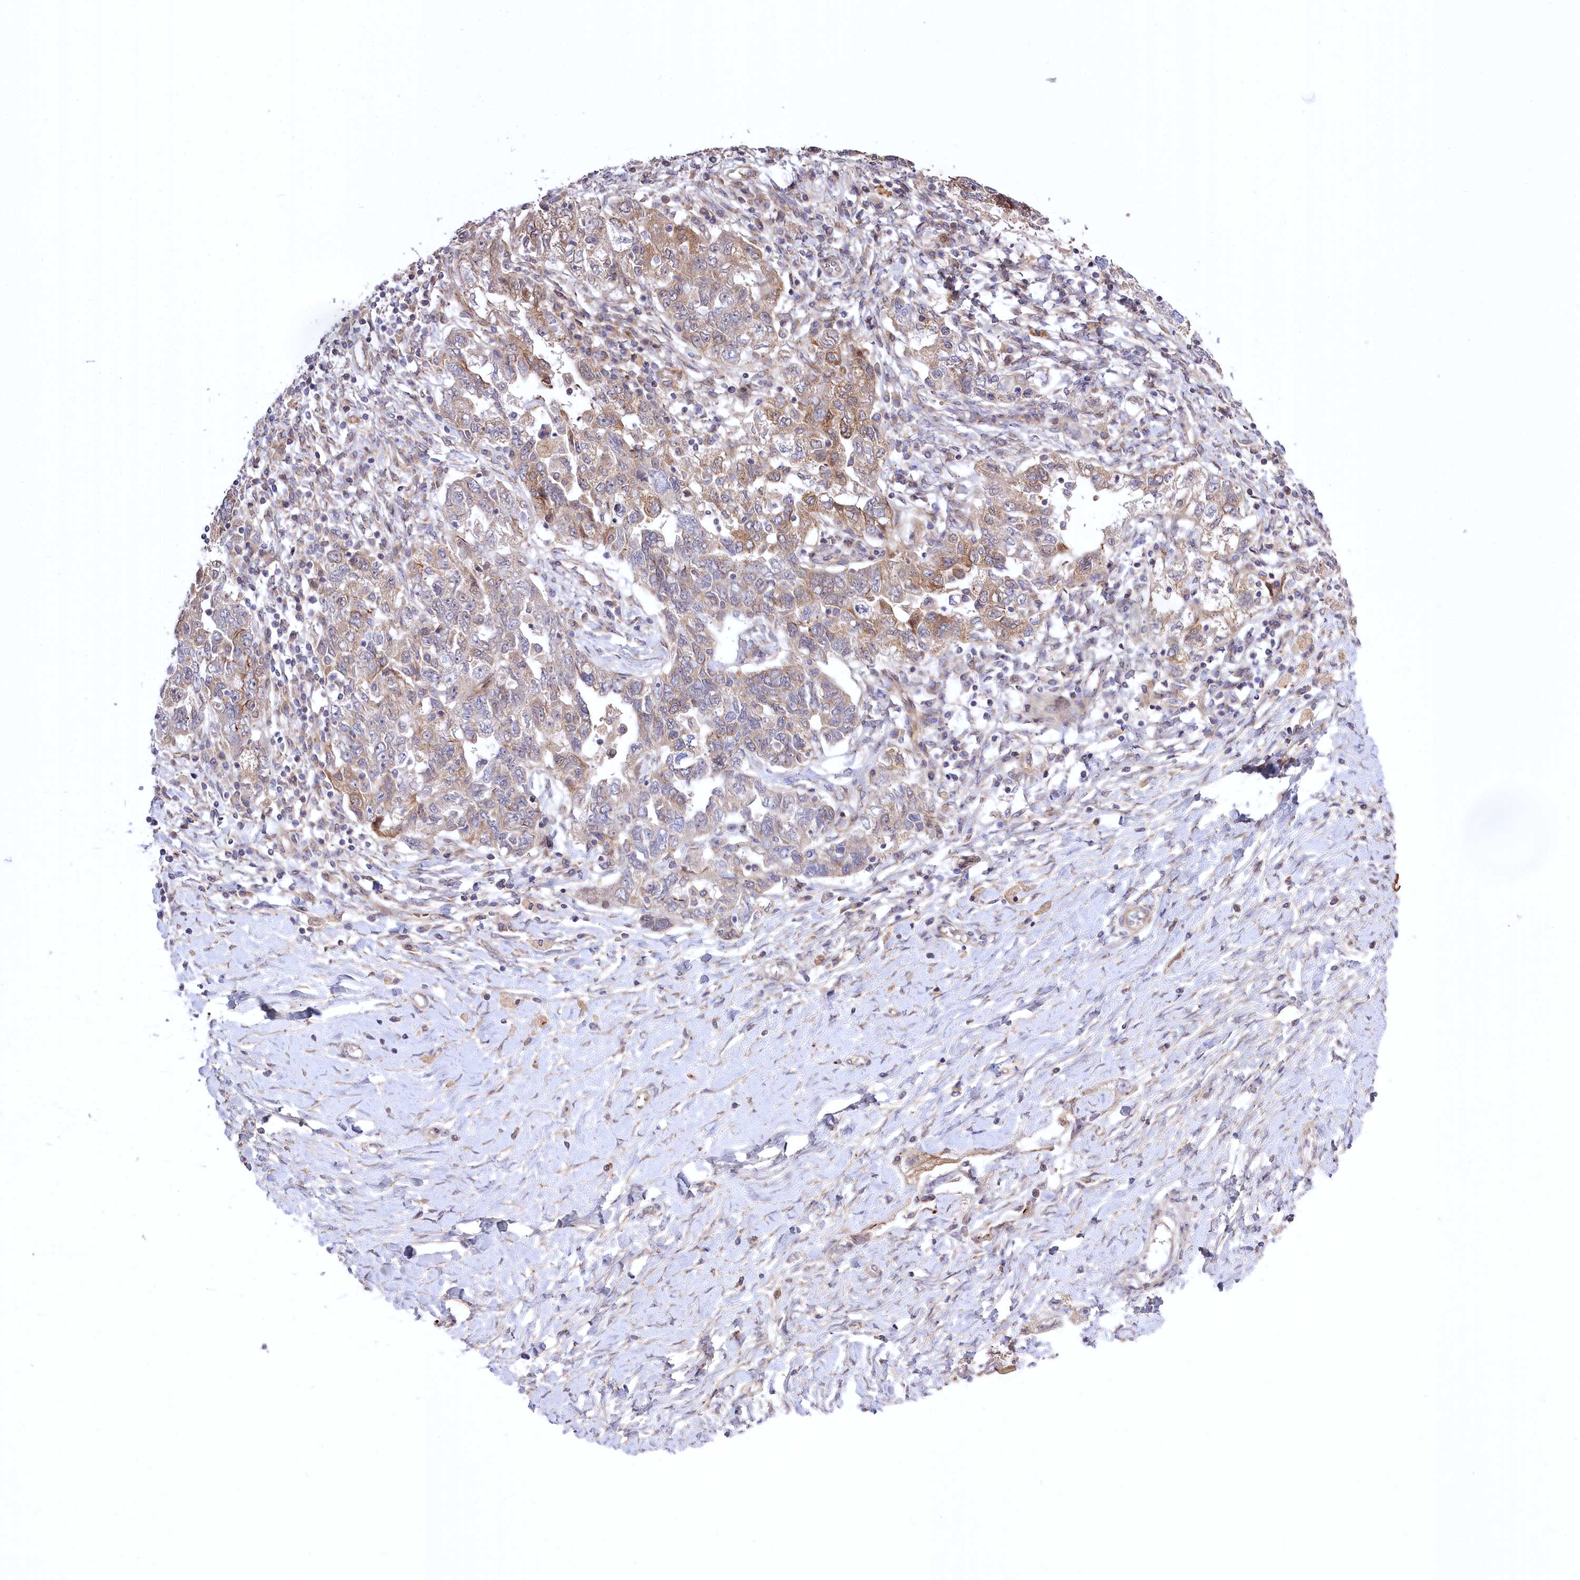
{"staining": {"intensity": "moderate", "quantity": "25%-75%", "location": "cytoplasmic/membranous"}, "tissue": "ovarian cancer", "cell_type": "Tumor cells", "image_type": "cancer", "snomed": [{"axis": "morphology", "description": "Carcinoma, NOS"}, {"axis": "morphology", "description": "Cystadenocarcinoma, serous, NOS"}, {"axis": "topography", "description": "Ovary"}], "caption": "Protein staining of ovarian cancer tissue displays moderate cytoplasmic/membranous staining in approximately 25%-75% of tumor cells. The staining was performed using DAB (3,3'-diaminobenzidine) to visualize the protein expression in brown, while the nuclei were stained in blue with hematoxylin (Magnification: 20x).", "gene": "TRUB1", "patient": {"sex": "female", "age": 69}}